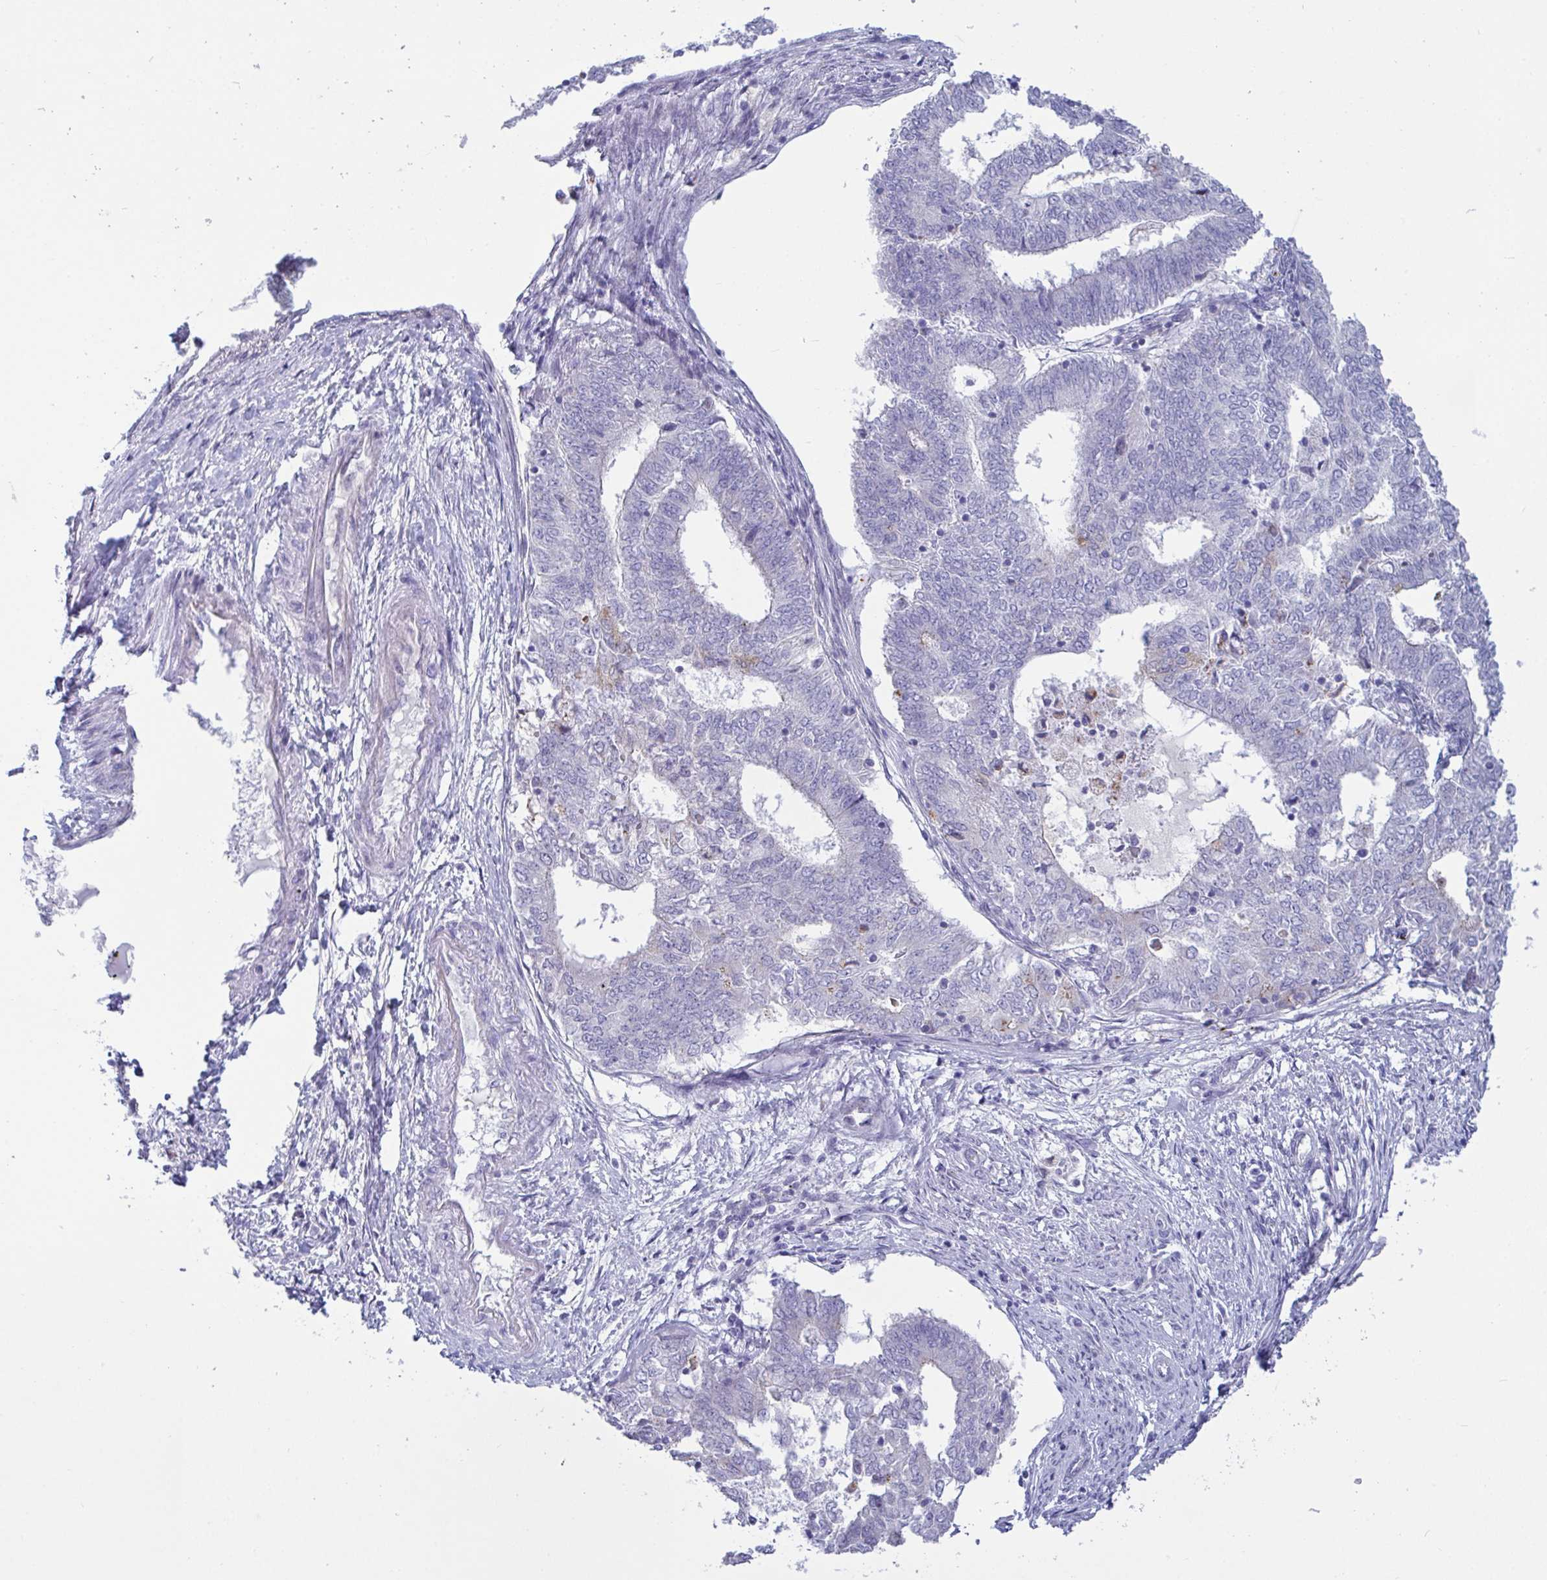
{"staining": {"intensity": "negative", "quantity": "none", "location": "none"}, "tissue": "endometrial cancer", "cell_type": "Tumor cells", "image_type": "cancer", "snomed": [{"axis": "morphology", "description": "Adenocarcinoma, NOS"}, {"axis": "topography", "description": "Endometrium"}], "caption": "A micrograph of human adenocarcinoma (endometrial) is negative for staining in tumor cells.", "gene": "TAS2R38", "patient": {"sex": "female", "age": 62}}